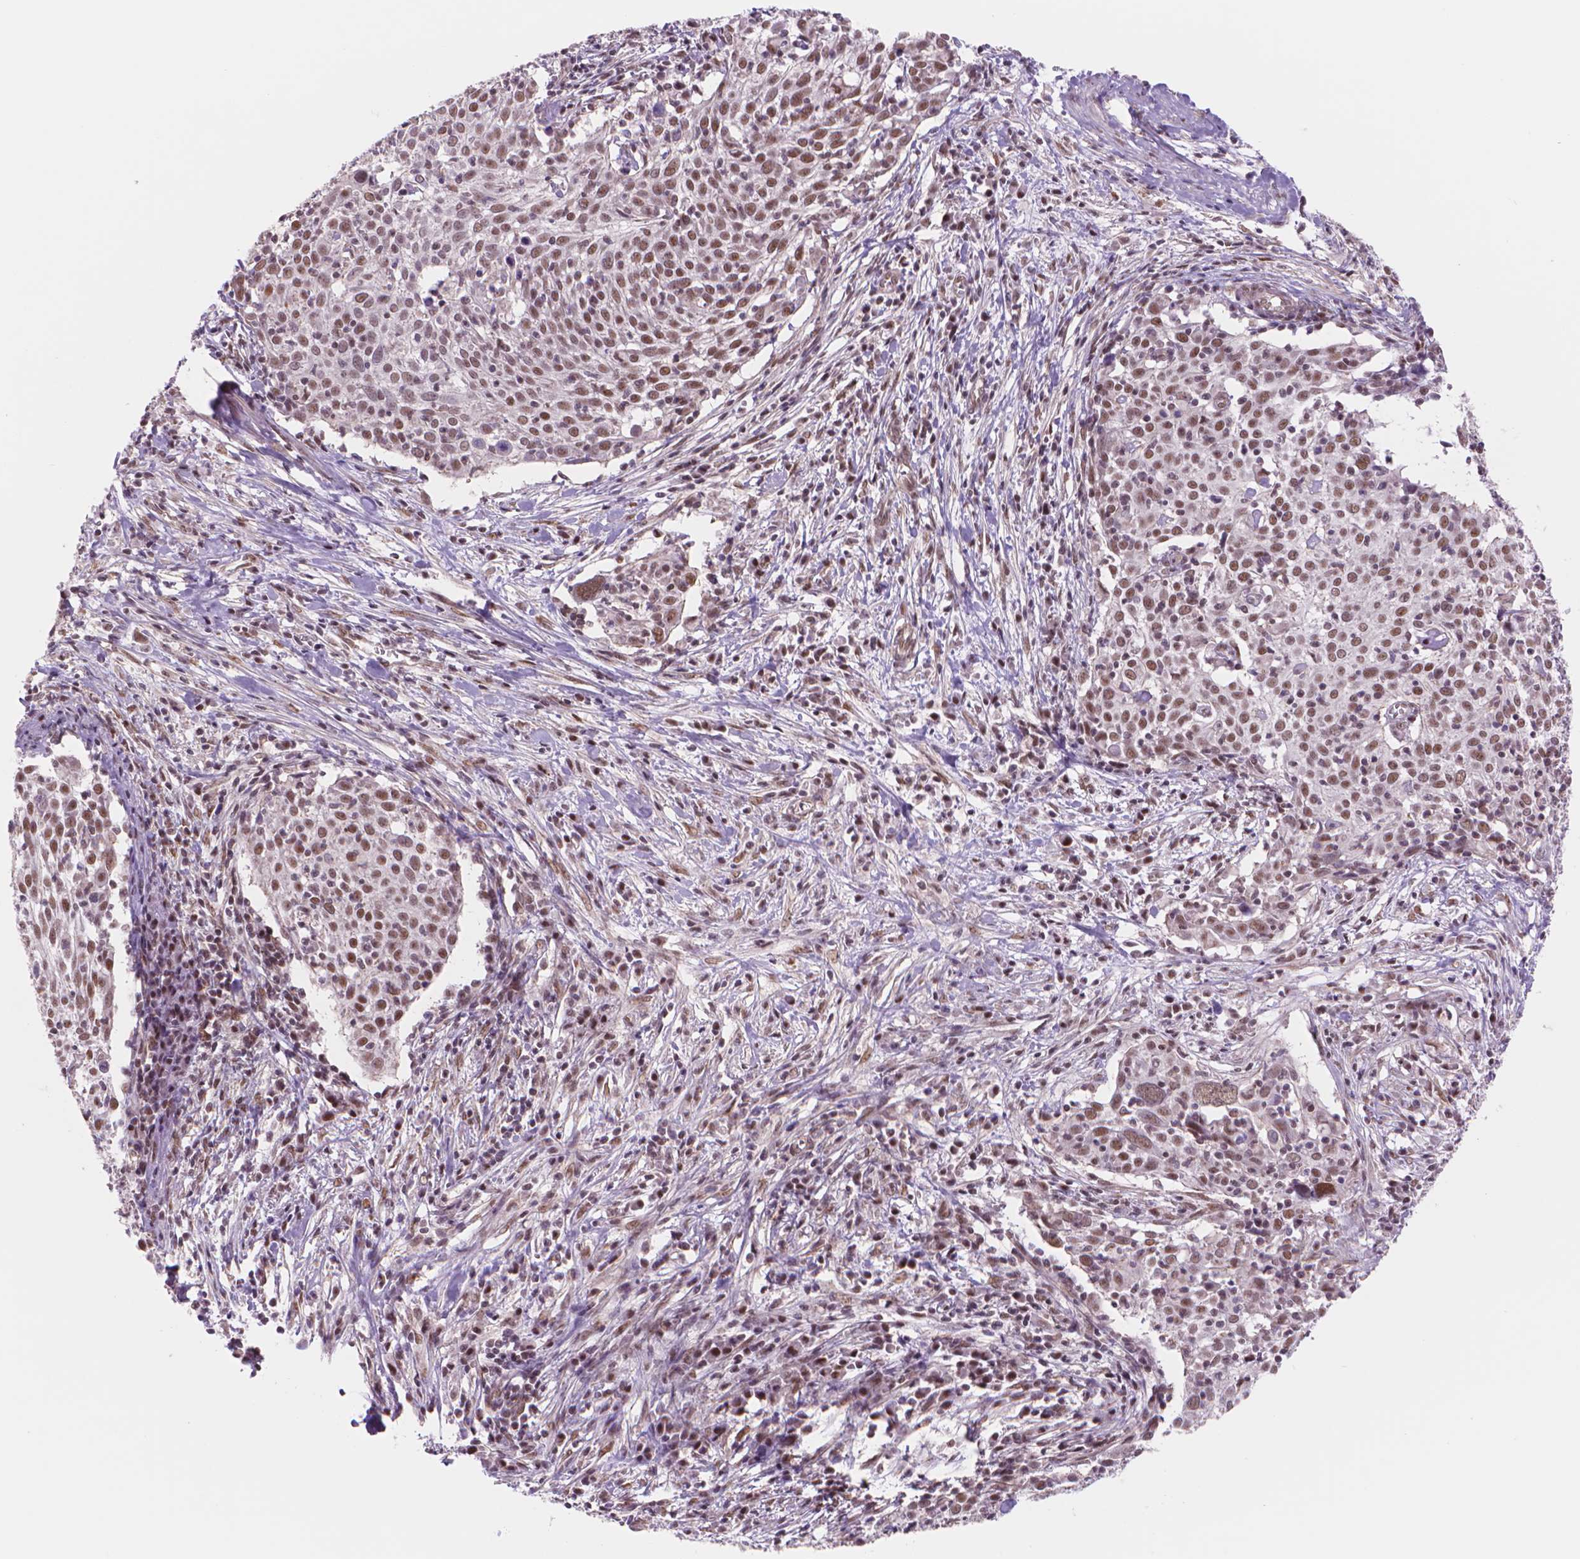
{"staining": {"intensity": "moderate", "quantity": ">75%", "location": "nuclear"}, "tissue": "cervical cancer", "cell_type": "Tumor cells", "image_type": "cancer", "snomed": [{"axis": "morphology", "description": "Squamous cell carcinoma, NOS"}, {"axis": "topography", "description": "Cervix"}], "caption": "This histopathology image exhibits IHC staining of cervical cancer (squamous cell carcinoma), with medium moderate nuclear positivity in about >75% of tumor cells.", "gene": "POLR3D", "patient": {"sex": "female", "age": 39}}